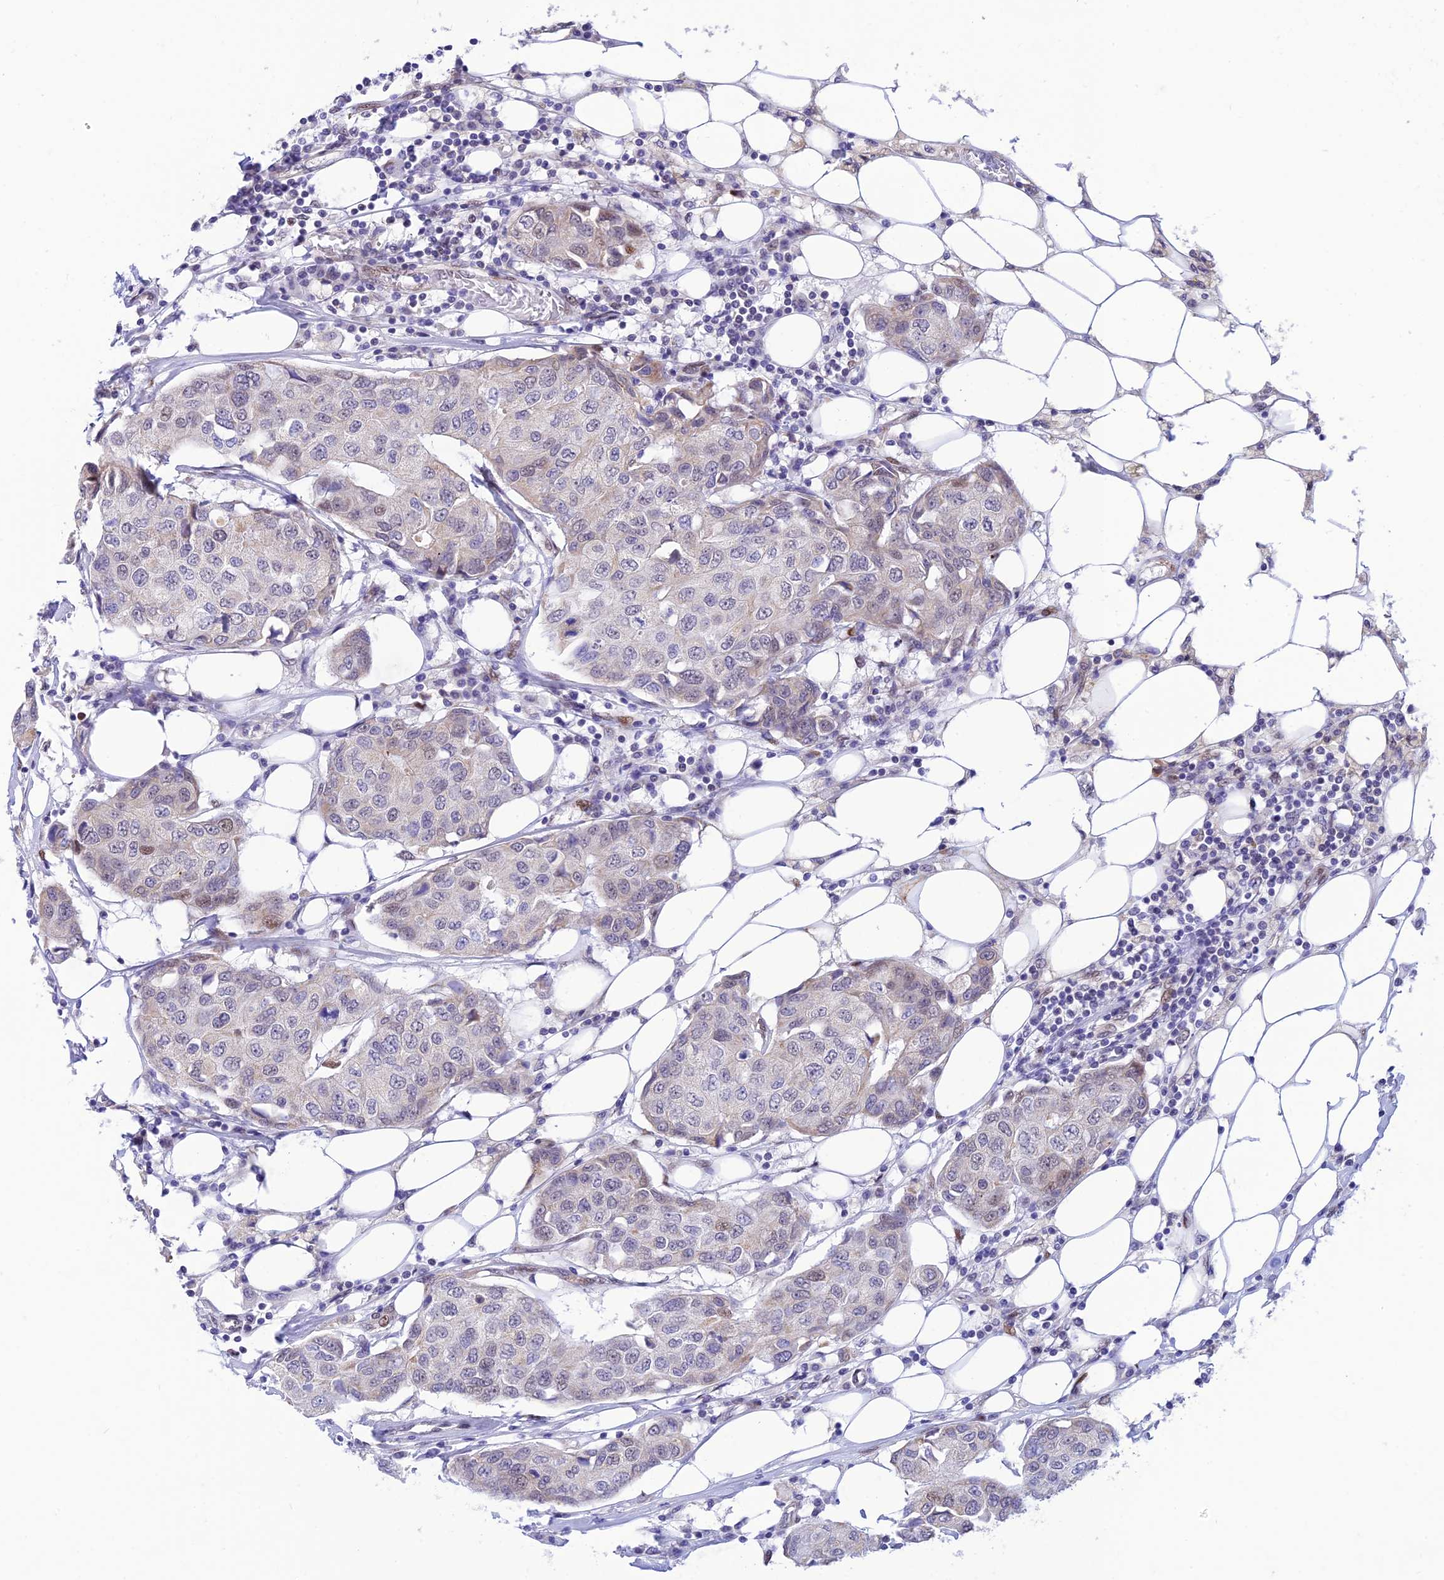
{"staining": {"intensity": "negative", "quantity": "none", "location": "none"}, "tissue": "breast cancer", "cell_type": "Tumor cells", "image_type": "cancer", "snomed": [{"axis": "morphology", "description": "Duct carcinoma"}, {"axis": "topography", "description": "Breast"}], "caption": "Immunohistochemistry (IHC) micrograph of human breast cancer stained for a protein (brown), which displays no staining in tumor cells. (Immunohistochemistry, brightfield microscopy, high magnification).", "gene": "WDR55", "patient": {"sex": "female", "age": 80}}